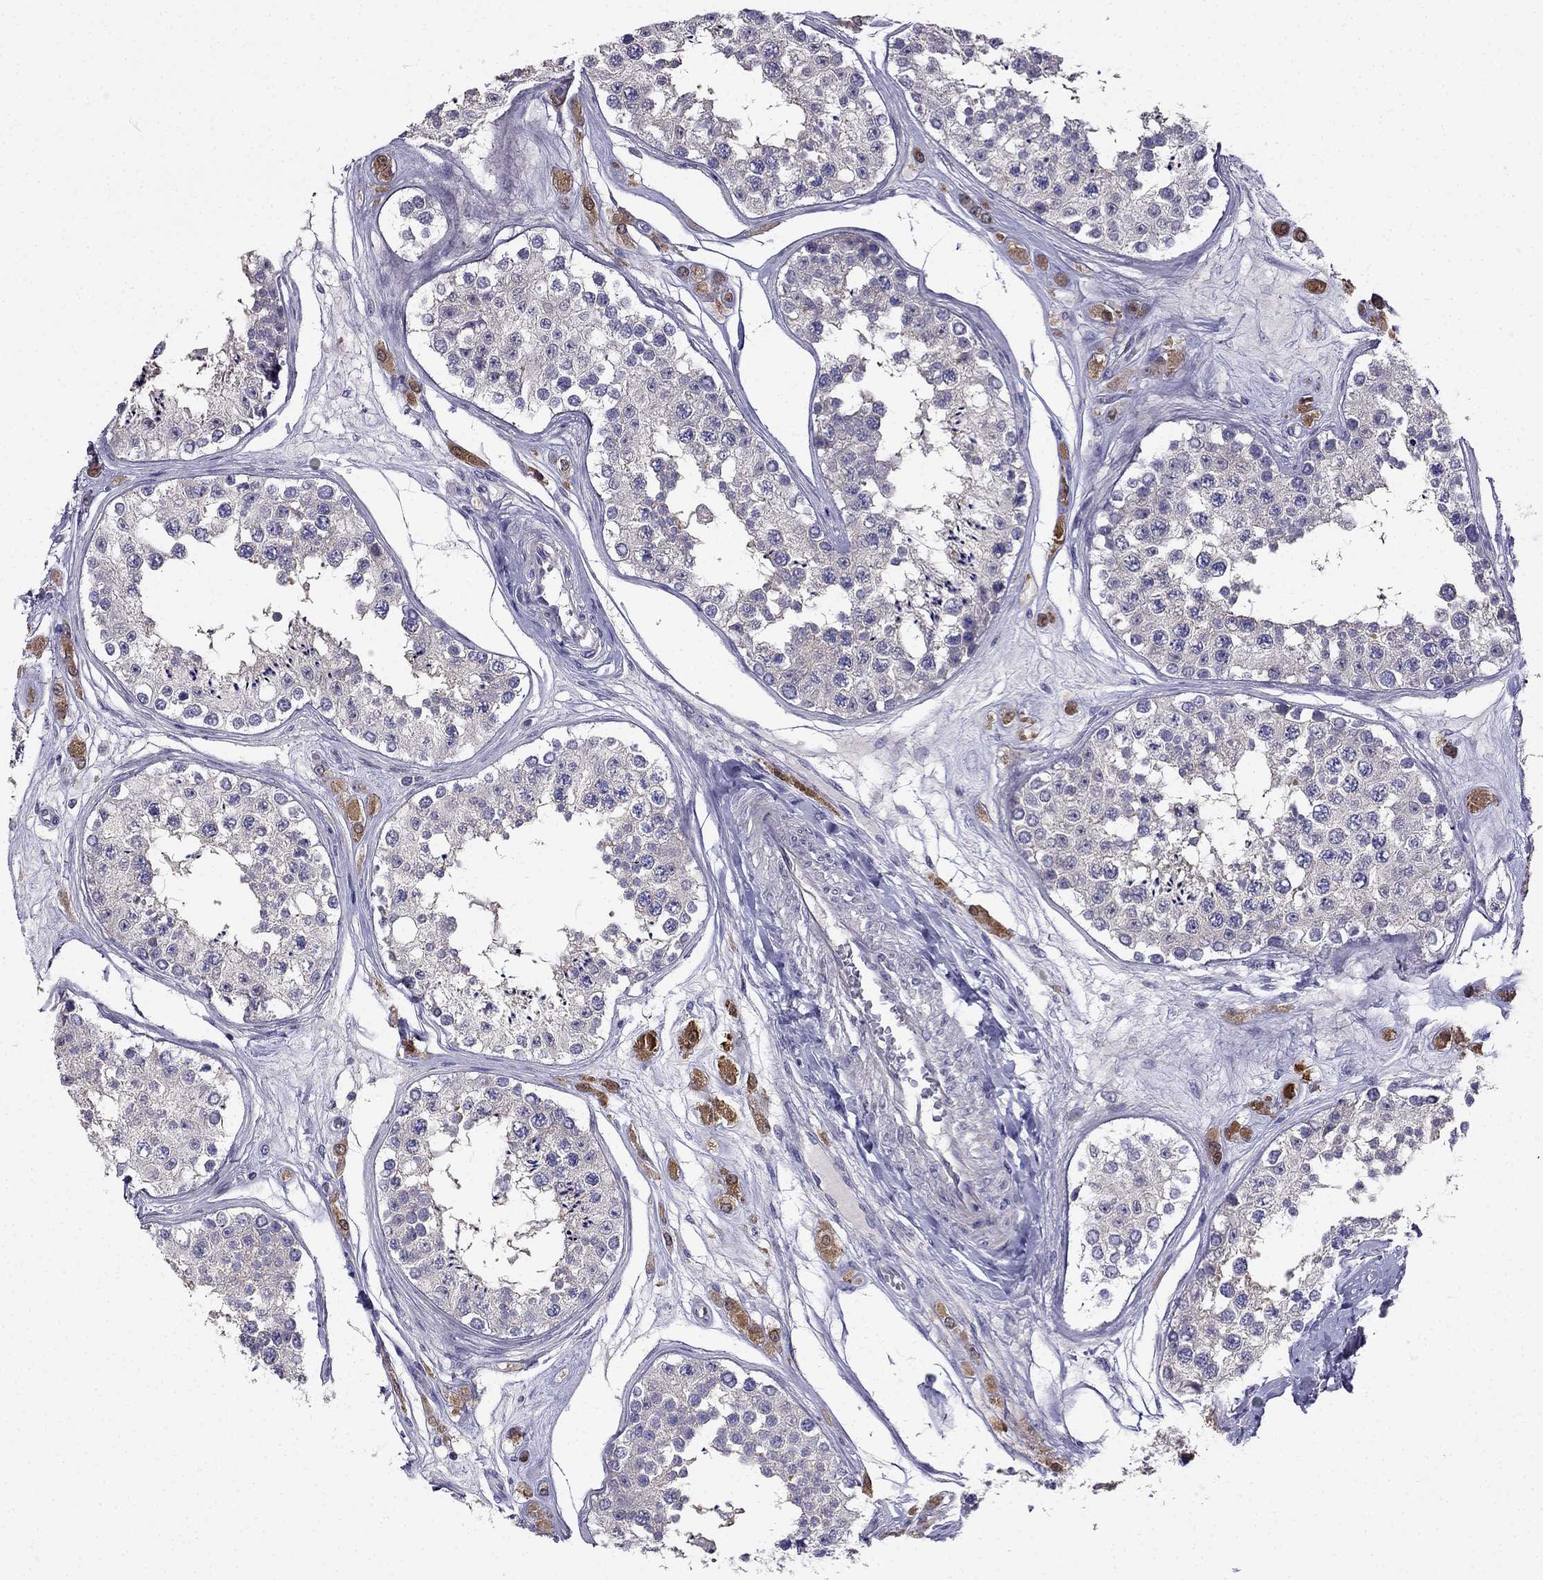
{"staining": {"intensity": "negative", "quantity": "none", "location": "none"}, "tissue": "testis", "cell_type": "Cells in seminiferous ducts", "image_type": "normal", "snomed": [{"axis": "morphology", "description": "Normal tissue, NOS"}, {"axis": "topography", "description": "Testis"}], "caption": "An immunohistochemistry (IHC) histopathology image of normal testis is shown. There is no staining in cells in seminiferous ducts of testis. (DAB immunohistochemistry, high magnification).", "gene": "AS3MT", "patient": {"sex": "male", "age": 25}}